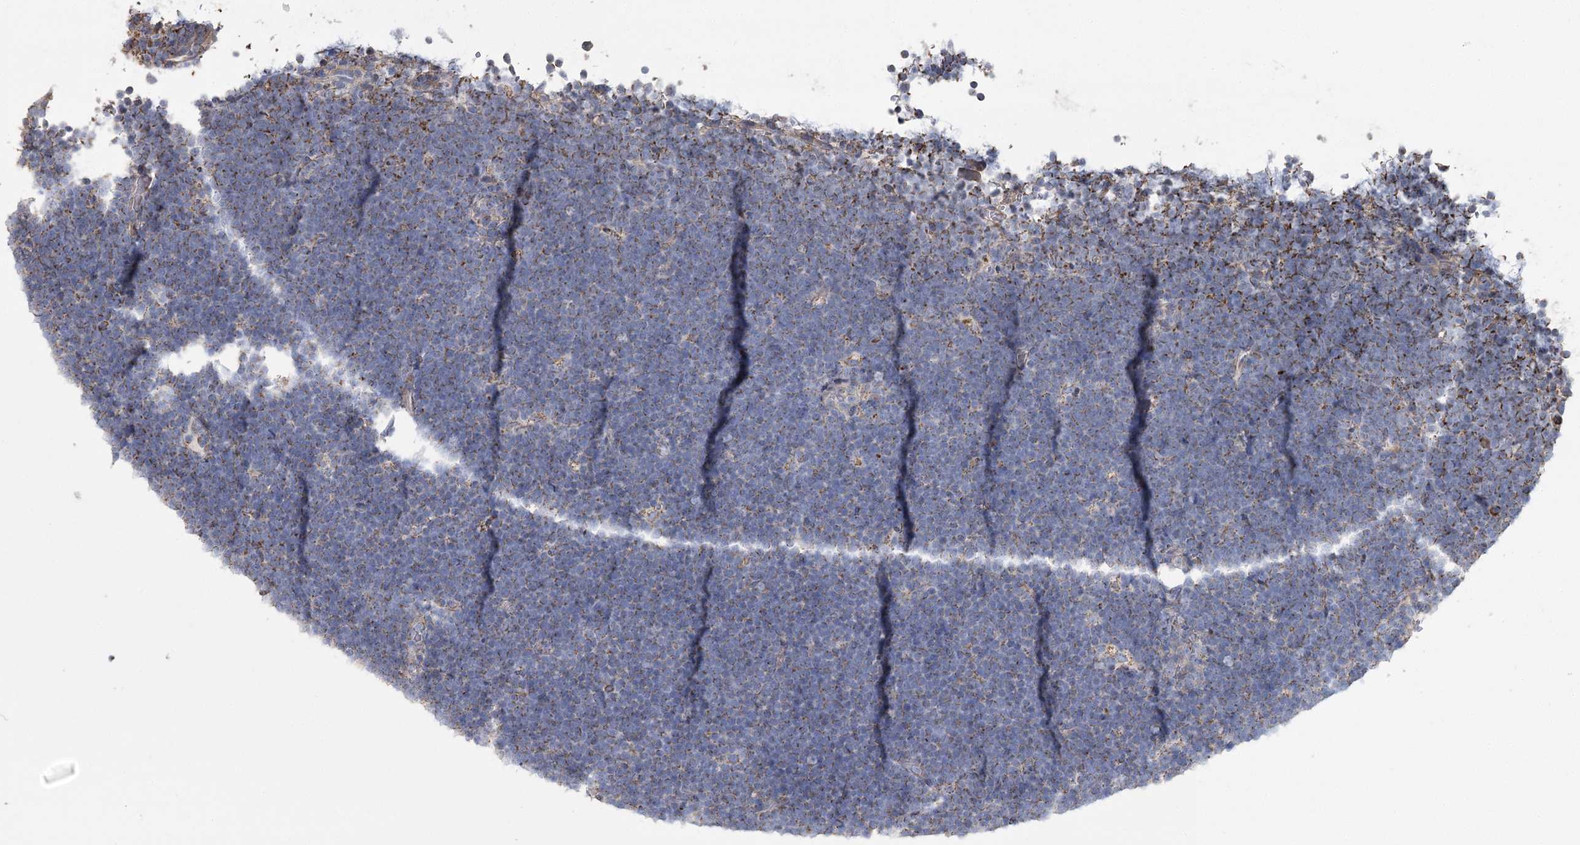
{"staining": {"intensity": "strong", "quantity": "25%-75%", "location": "cytoplasmic/membranous"}, "tissue": "lymphoma", "cell_type": "Tumor cells", "image_type": "cancer", "snomed": [{"axis": "morphology", "description": "Malignant lymphoma, non-Hodgkin's type, High grade"}, {"axis": "topography", "description": "Lymph node"}], "caption": "High-power microscopy captured an immunohistochemistry image of high-grade malignant lymphoma, non-Hodgkin's type, revealing strong cytoplasmic/membranous positivity in about 25%-75% of tumor cells. (DAB (3,3'-diaminobenzidine) IHC, brown staining for protein, blue staining for nuclei).", "gene": "RANBP3L", "patient": {"sex": "male", "age": 13}}